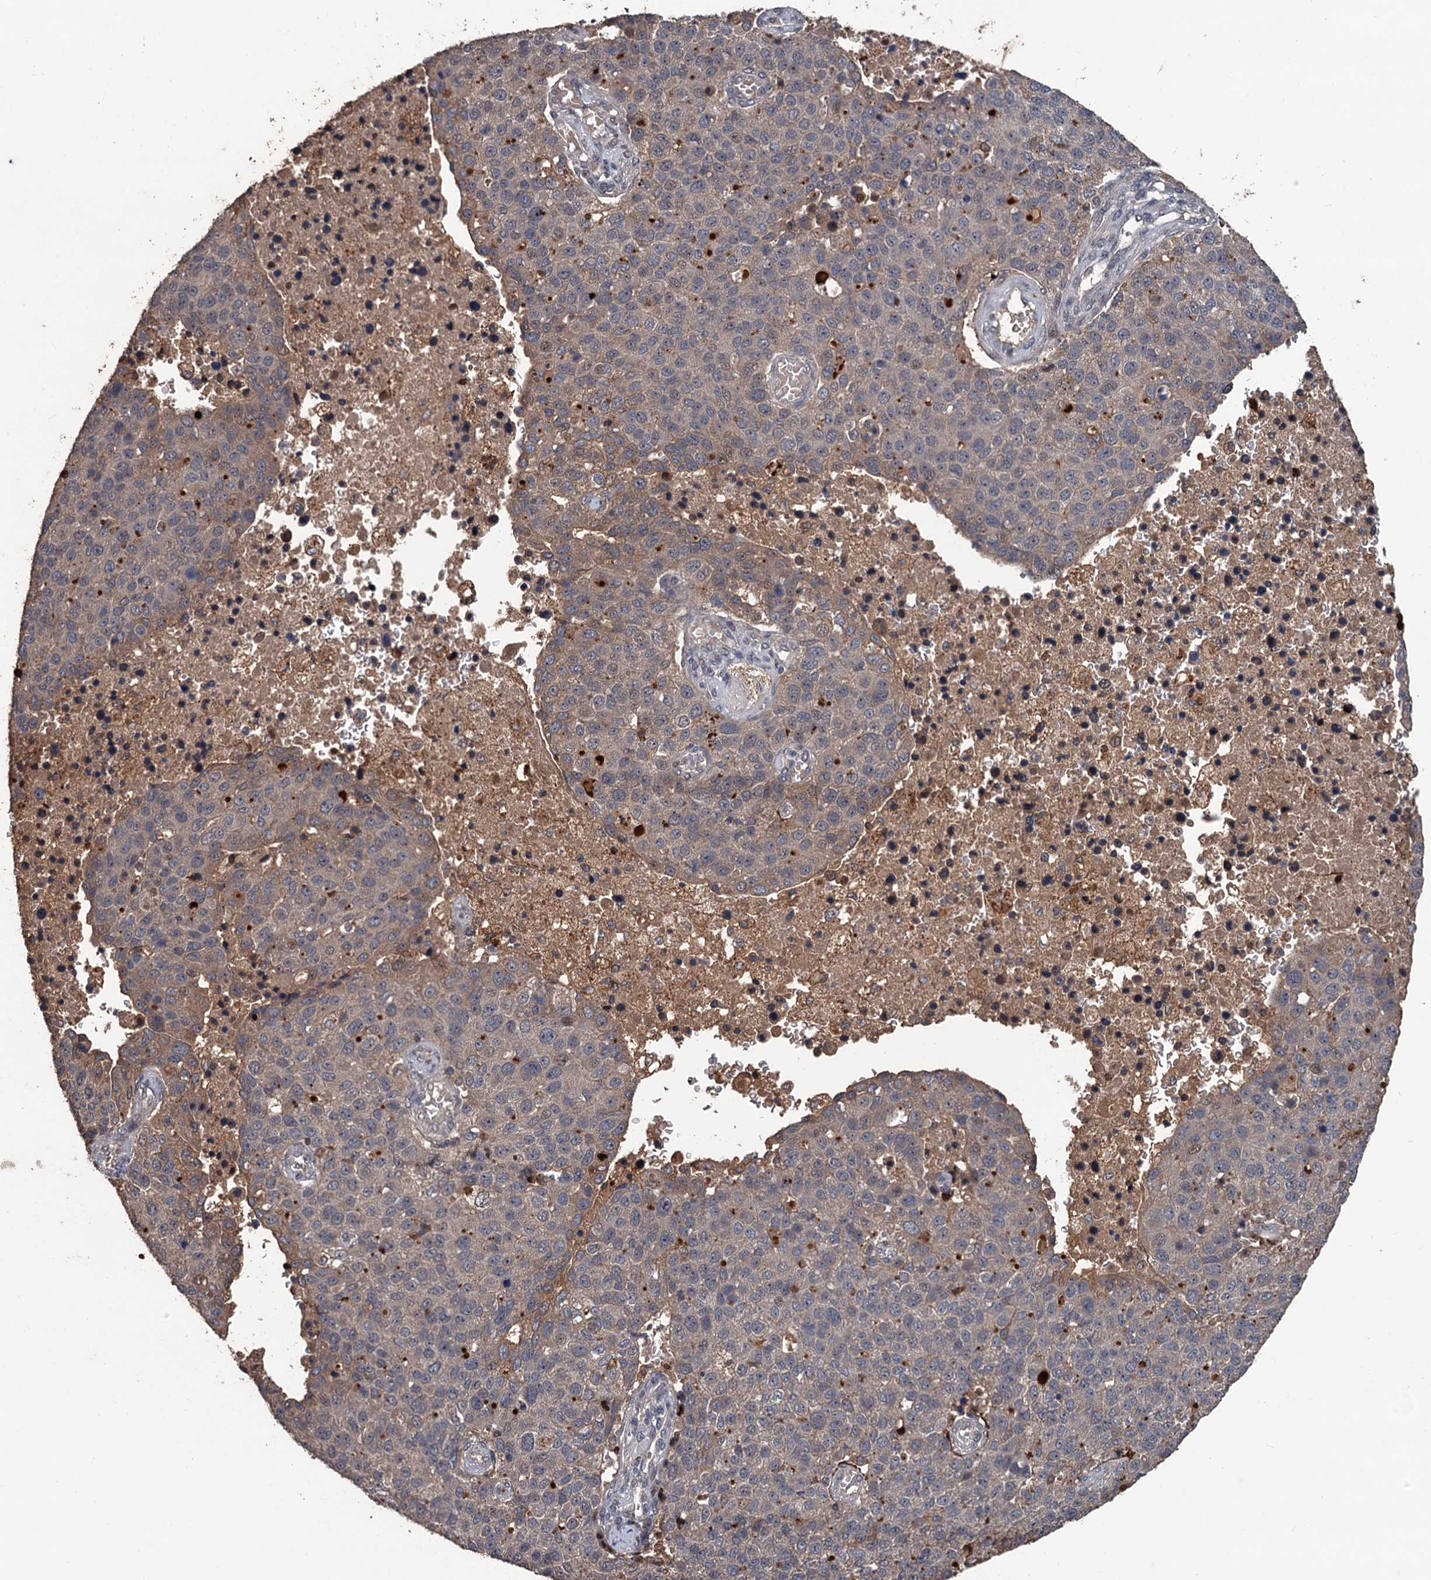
{"staining": {"intensity": "weak", "quantity": "<25%", "location": "cytoplasmic/membranous,nuclear"}, "tissue": "pancreatic cancer", "cell_type": "Tumor cells", "image_type": "cancer", "snomed": [{"axis": "morphology", "description": "Adenocarcinoma, NOS"}, {"axis": "topography", "description": "Pancreas"}], "caption": "A histopathology image of pancreatic cancer (adenocarcinoma) stained for a protein displays no brown staining in tumor cells.", "gene": "ZNF438", "patient": {"sex": "female", "age": 61}}